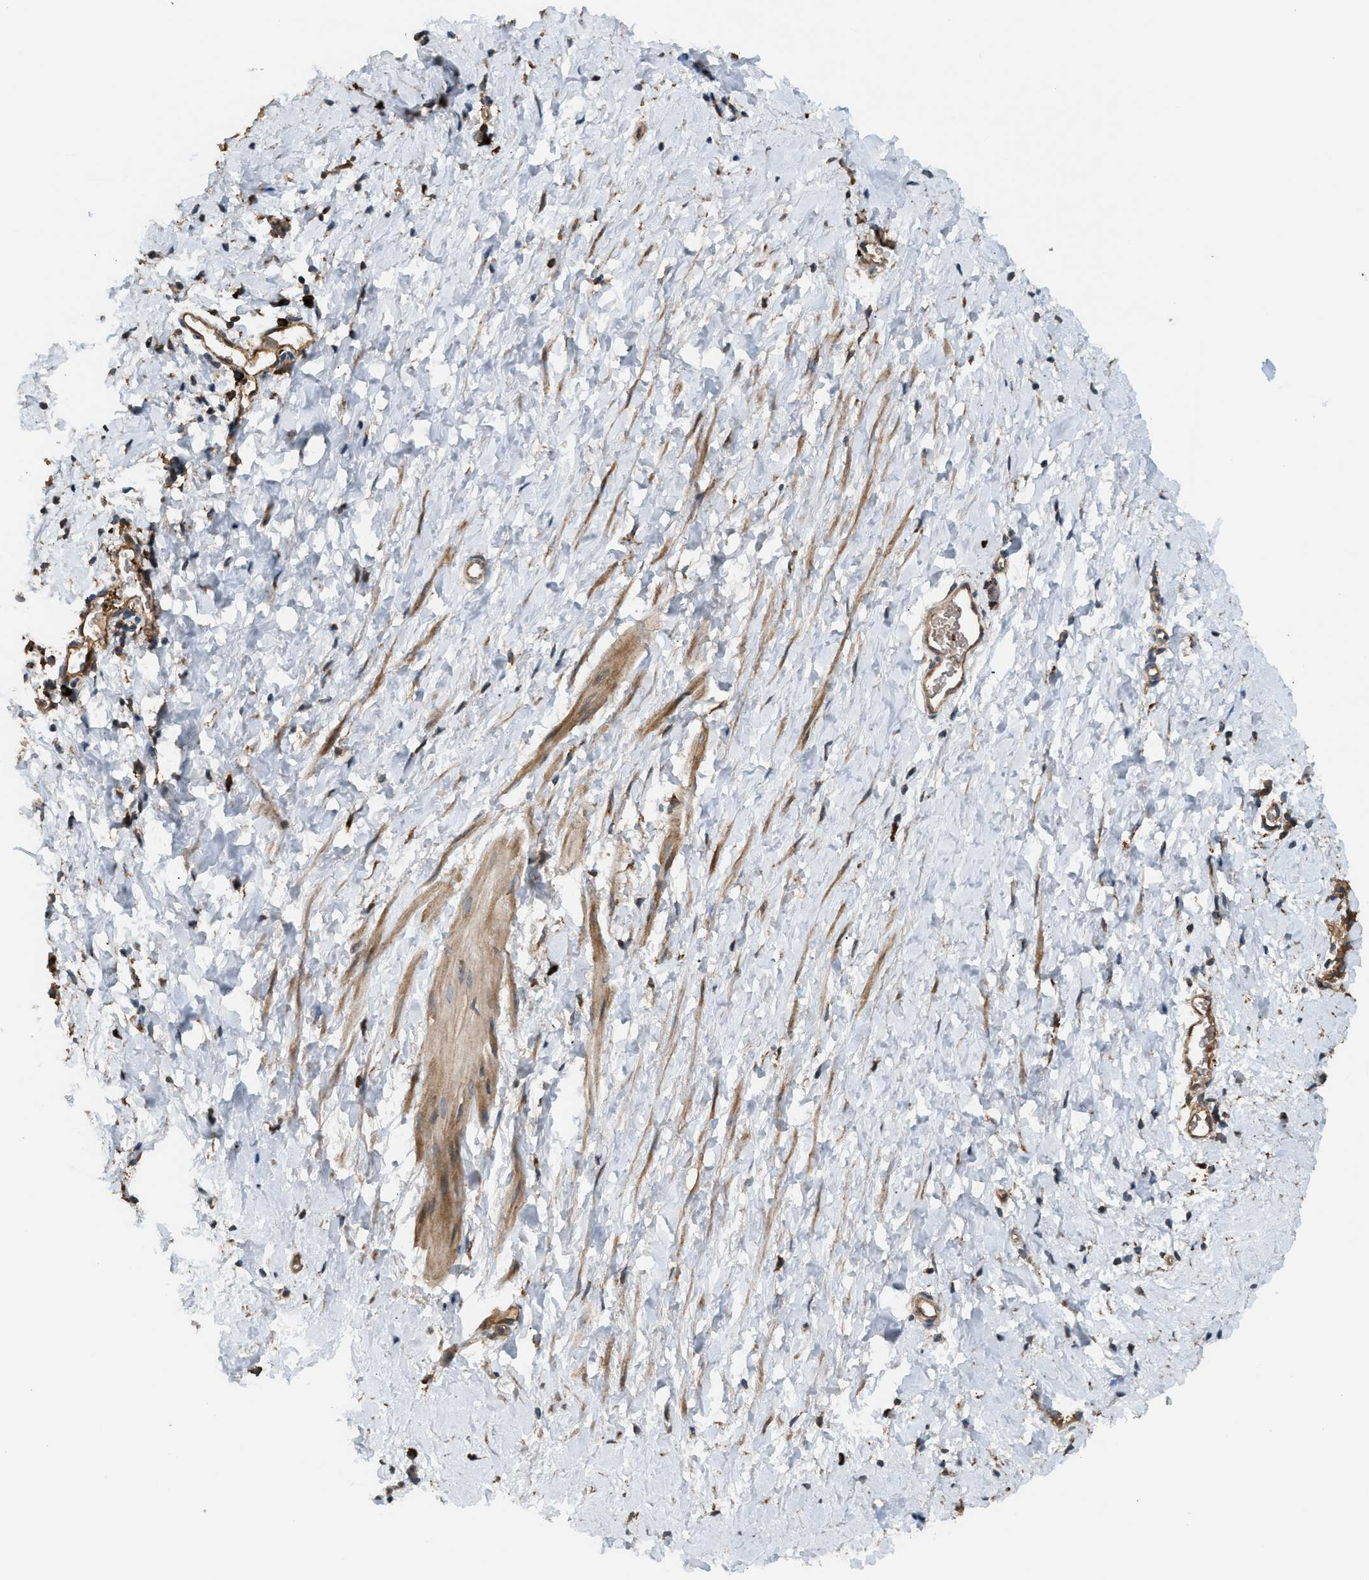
{"staining": {"intensity": "moderate", "quantity": ">75%", "location": "cytoplasmic/membranous"}, "tissue": "smooth muscle", "cell_type": "Smooth muscle cells", "image_type": "normal", "snomed": [{"axis": "morphology", "description": "Normal tissue, NOS"}, {"axis": "topography", "description": "Smooth muscle"}], "caption": "Immunohistochemistry histopathology image of unremarkable human smooth muscle stained for a protein (brown), which exhibits medium levels of moderate cytoplasmic/membranous positivity in about >75% of smooth muscle cells.", "gene": "BAIAP2L1", "patient": {"sex": "male", "age": 16}}